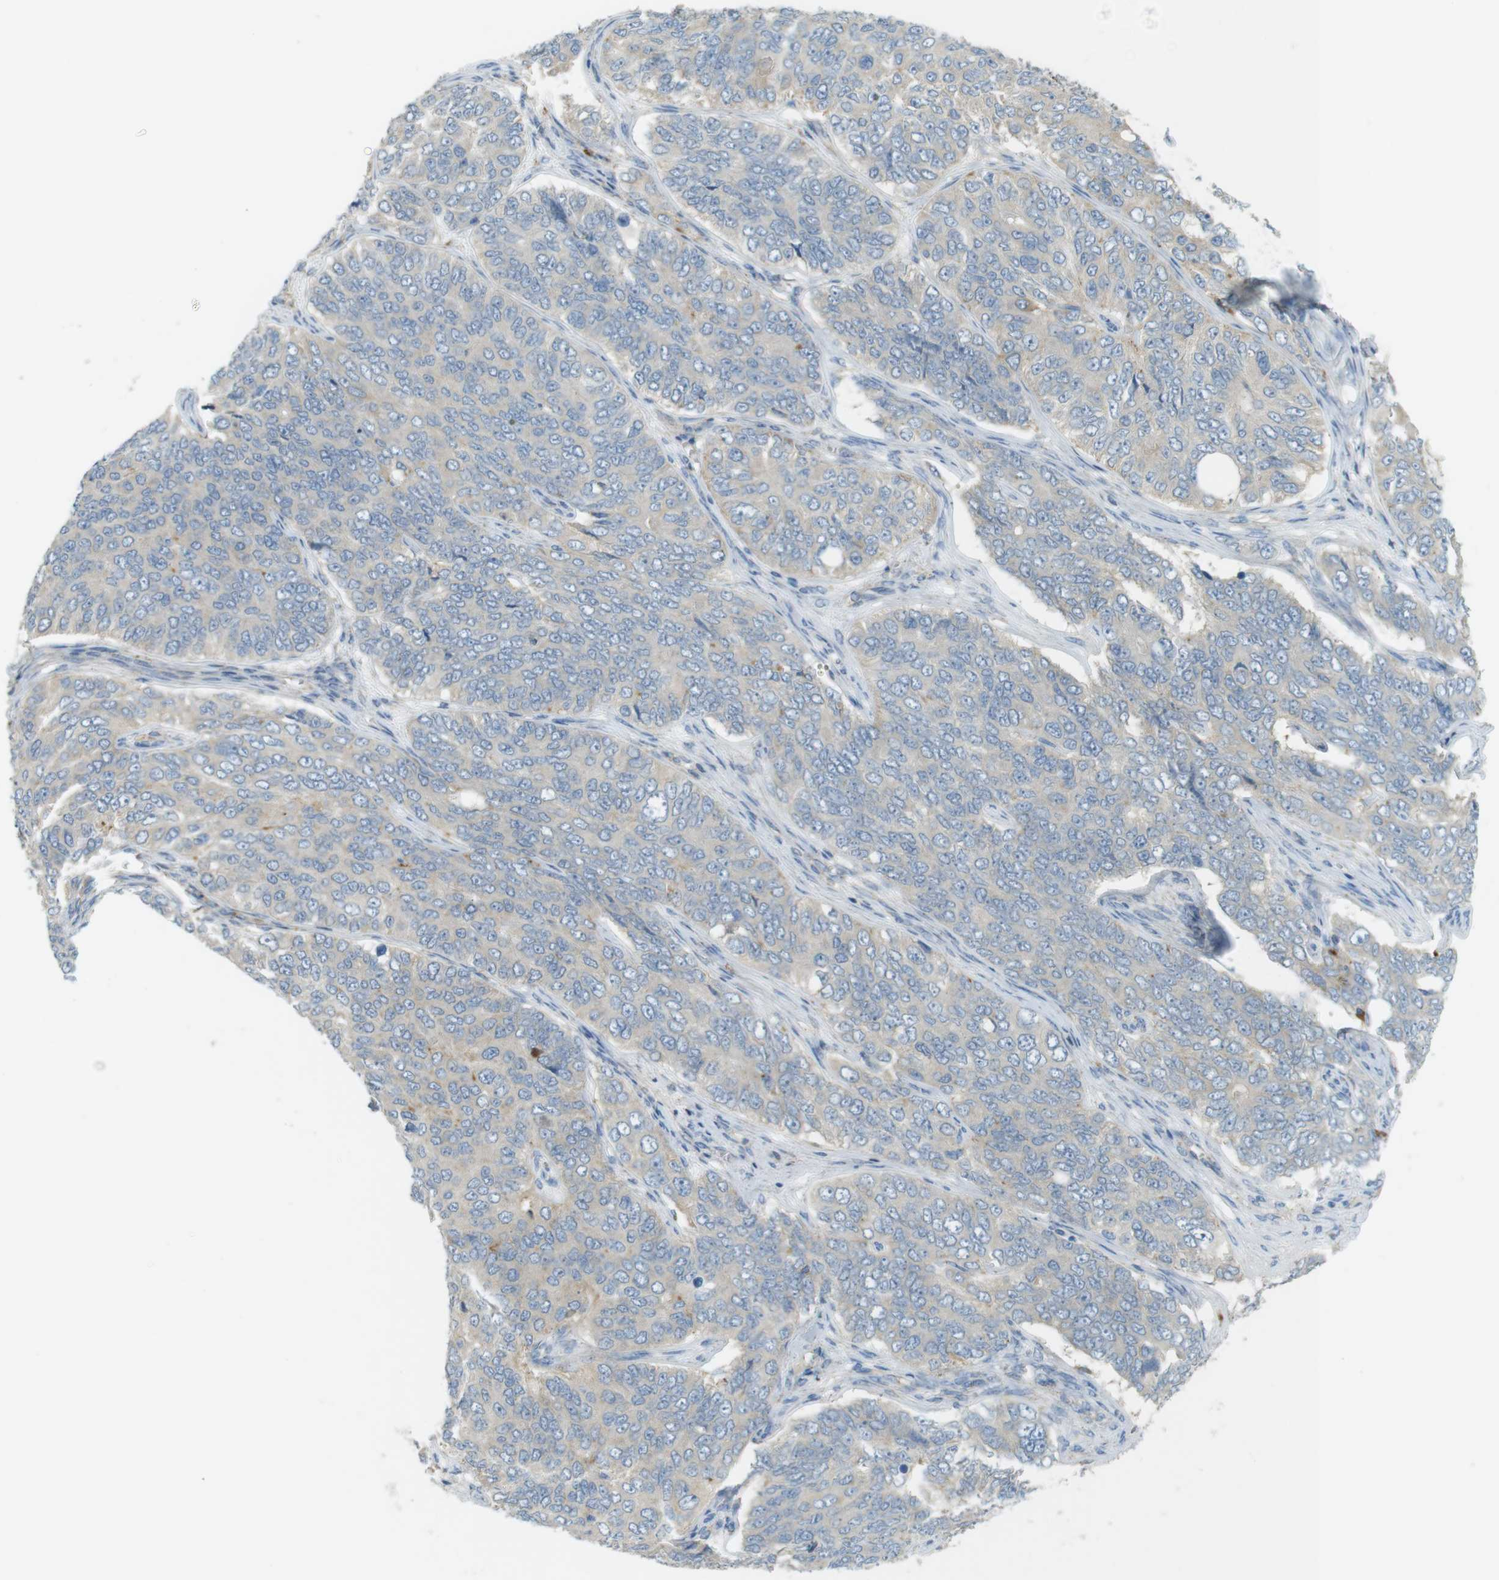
{"staining": {"intensity": "moderate", "quantity": "<25%", "location": "cytoplasmic/membranous"}, "tissue": "ovarian cancer", "cell_type": "Tumor cells", "image_type": "cancer", "snomed": [{"axis": "morphology", "description": "Carcinoma, endometroid"}, {"axis": "topography", "description": "Ovary"}], "caption": "Protein analysis of ovarian endometroid carcinoma tissue shows moderate cytoplasmic/membranous staining in approximately <25% of tumor cells.", "gene": "LAMP1", "patient": {"sex": "female", "age": 51}}